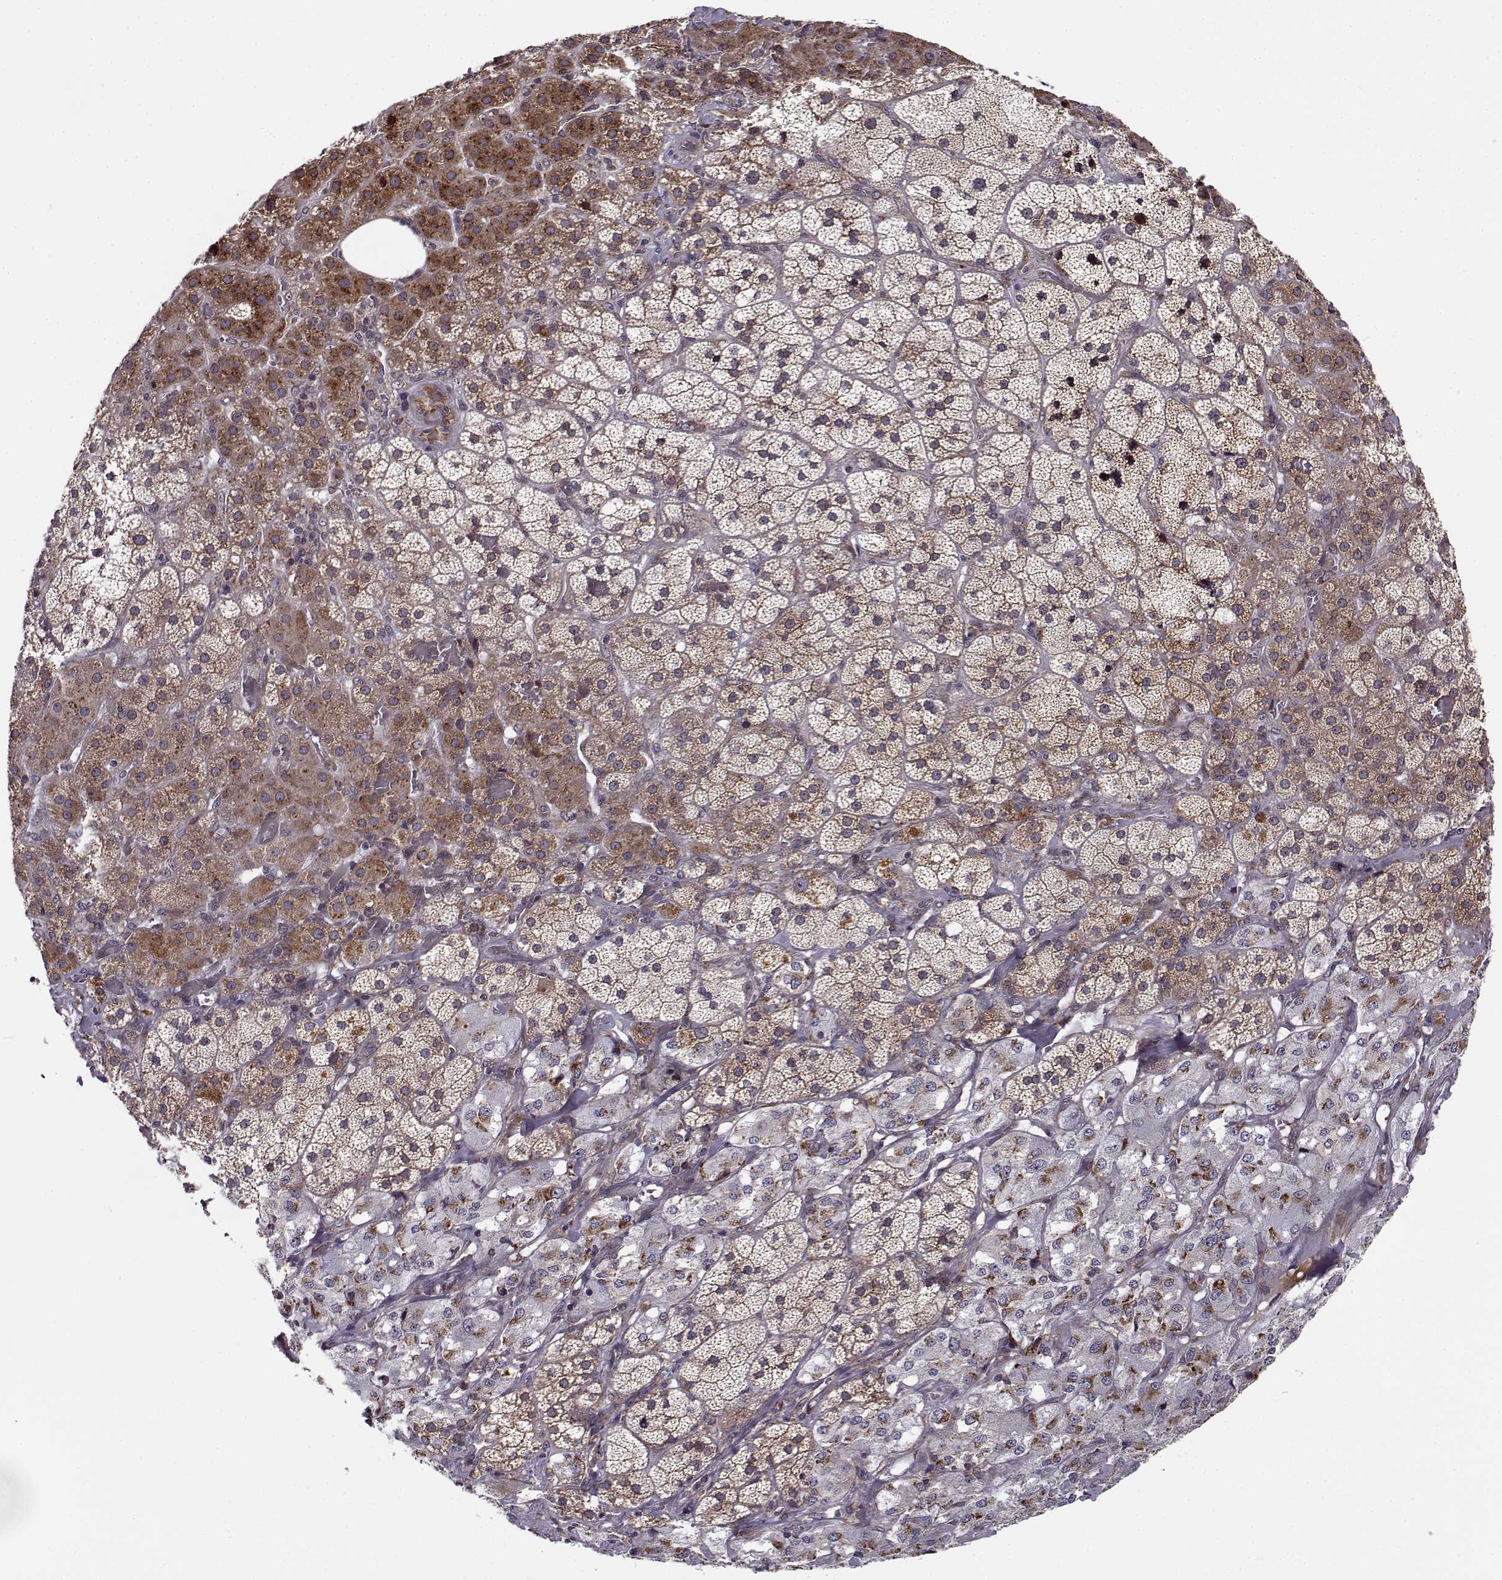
{"staining": {"intensity": "moderate", "quantity": ">75%", "location": "cytoplasmic/membranous"}, "tissue": "adrenal gland", "cell_type": "Glandular cells", "image_type": "normal", "snomed": [{"axis": "morphology", "description": "Normal tissue, NOS"}, {"axis": "topography", "description": "Adrenal gland"}], "caption": "A micrograph of adrenal gland stained for a protein shows moderate cytoplasmic/membranous brown staining in glandular cells. Immunohistochemistry stains the protein in brown and the nuclei are stained blue.", "gene": "RPL31", "patient": {"sex": "male", "age": 57}}